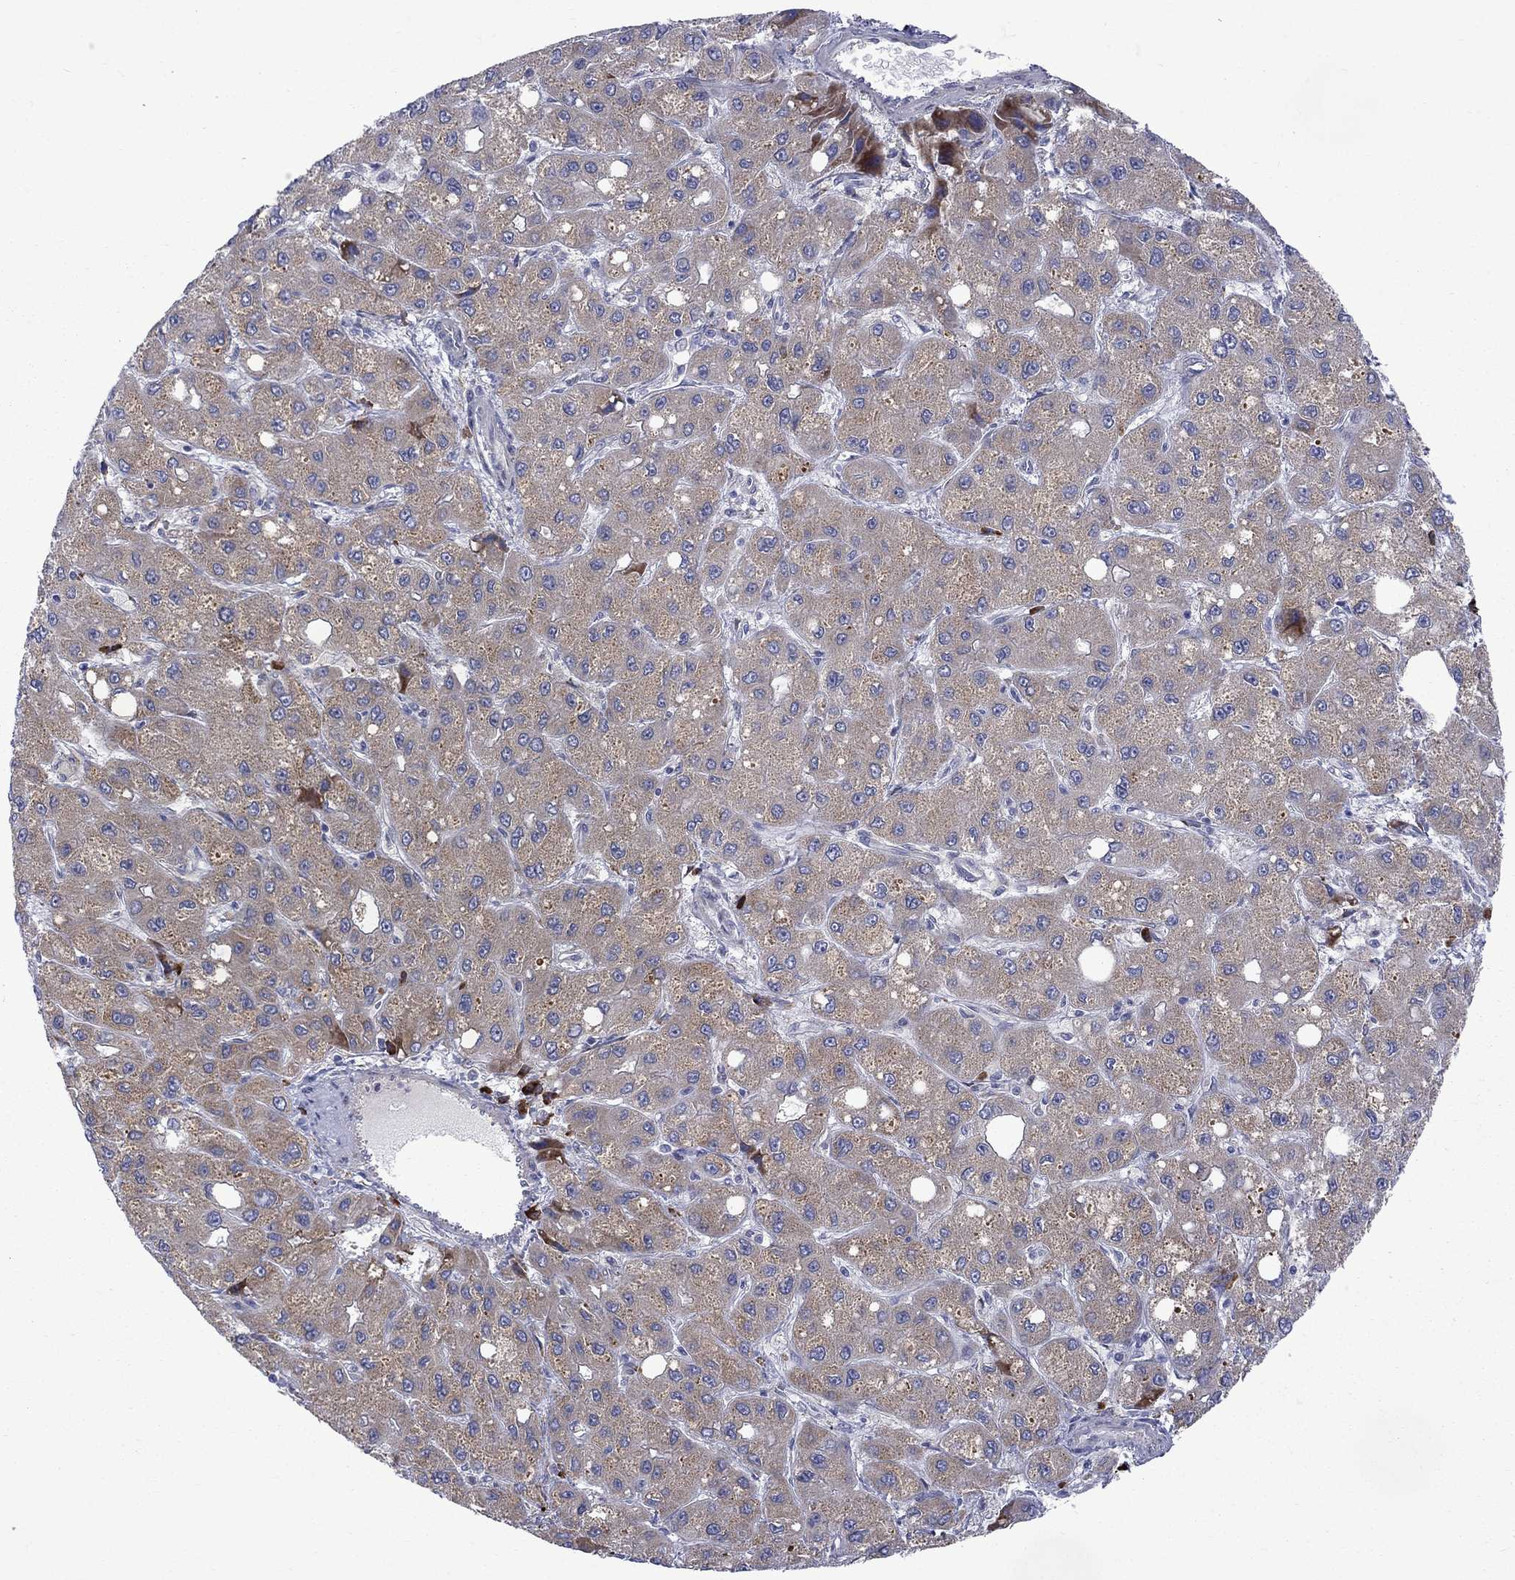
{"staining": {"intensity": "weak", "quantity": "25%-75%", "location": "cytoplasmic/membranous"}, "tissue": "liver cancer", "cell_type": "Tumor cells", "image_type": "cancer", "snomed": [{"axis": "morphology", "description": "Carcinoma, Hepatocellular, NOS"}, {"axis": "topography", "description": "Liver"}], "caption": "Immunohistochemical staining of human hepatocellular carcinoma (liver) displays low levels of weak cytoplasmic/membranous positivity in approximately 25%-75% of tumor cells.", "gene": "ASNS", "patient": {"sex": "male", "age": 73}}